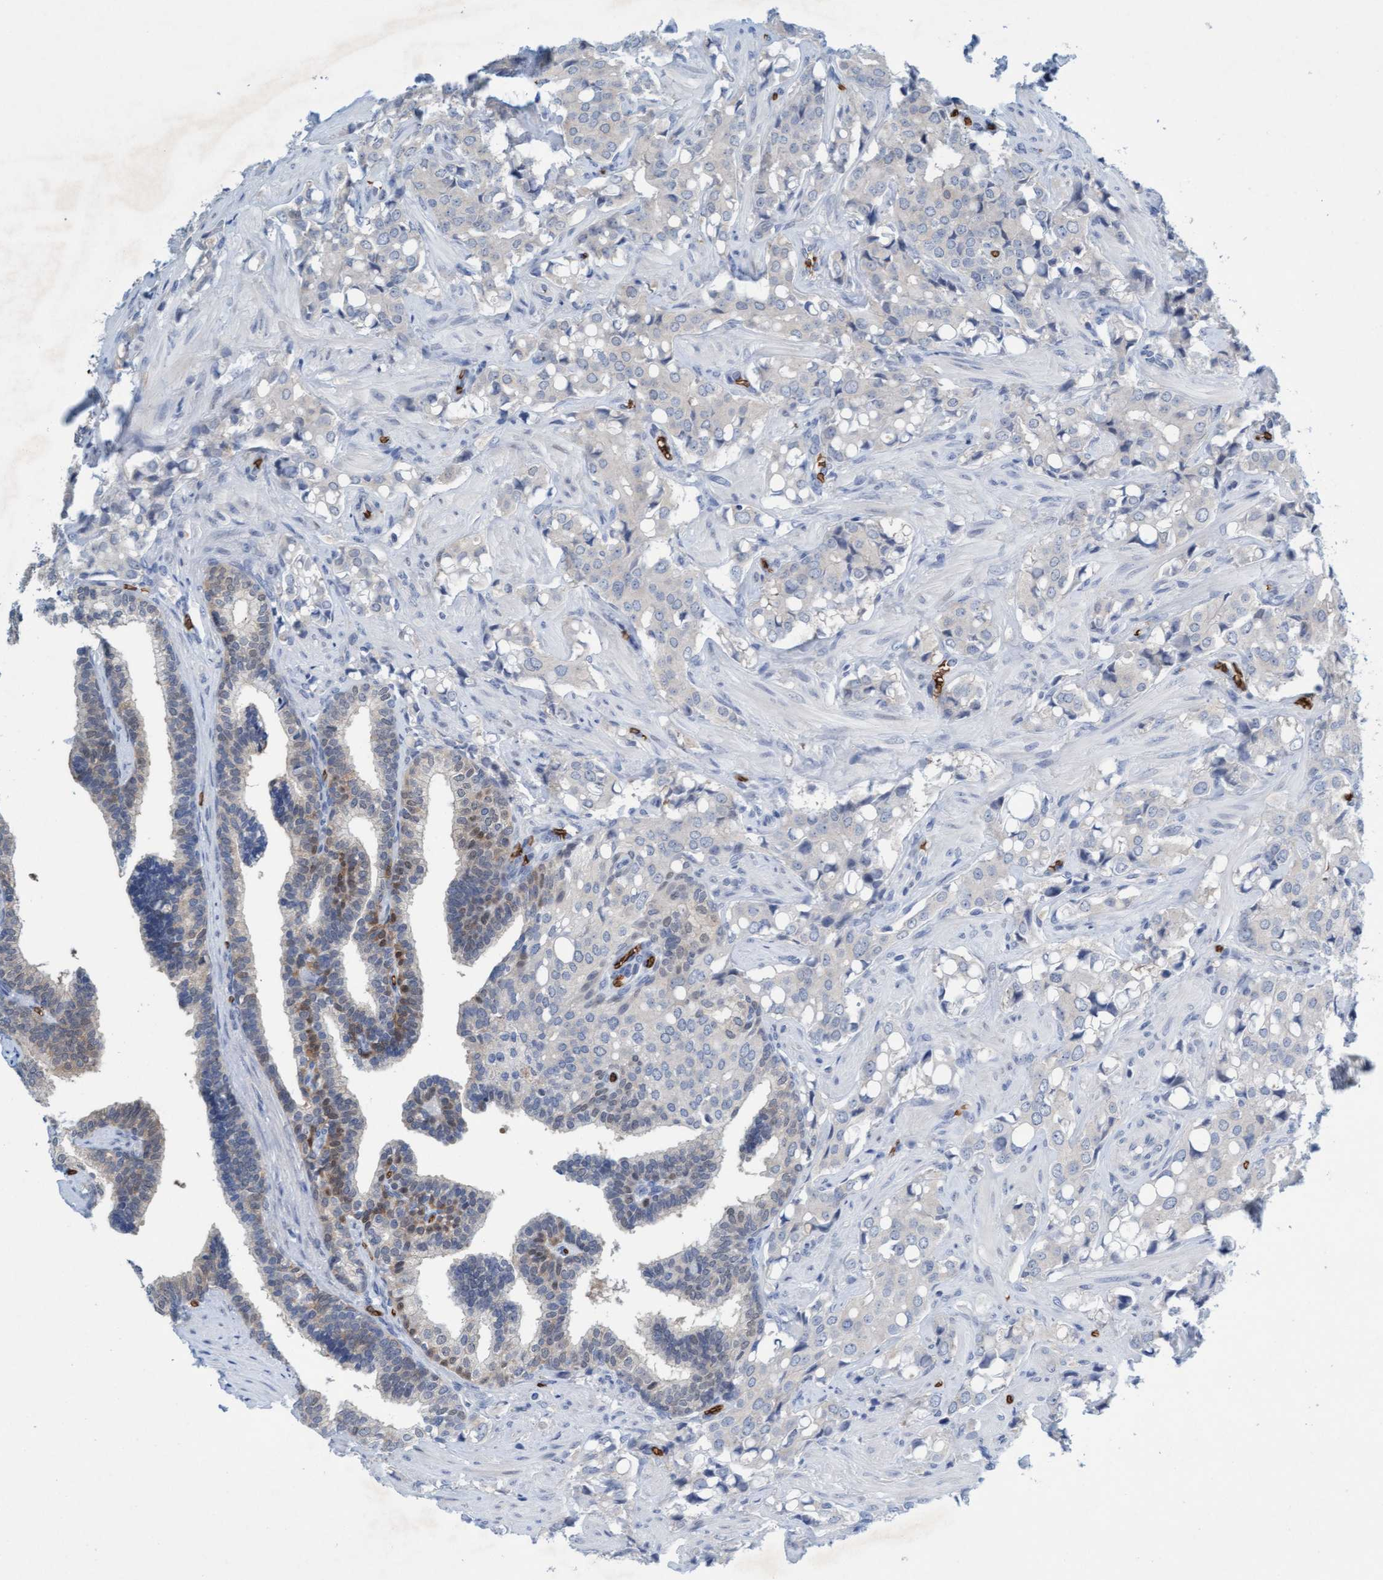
{"staining": {"intensity": "negative", "quantity": "none", "location": "none"}, "tissue": "prostate cancer", "cell_type": "Tumor cells", "image_type": "cancer", "snomed": [{"axis": "morphology", "description": "Adenocarcinoma, High grade"}, {"axis": "topography", "description": "Prostate"}], "caption": "Immunohistochemical staining of prostate cancer (high-grade adenocarcinoma) exhibits no significant expression in tumor cells. The staining is performed using DAB (3,3'-diaminobenzidine) brown chromogen with nuclei counter-stained in using hematoxylin.", "gene": "SPEM2", "patient": {"sex": "male", "age": 52}}